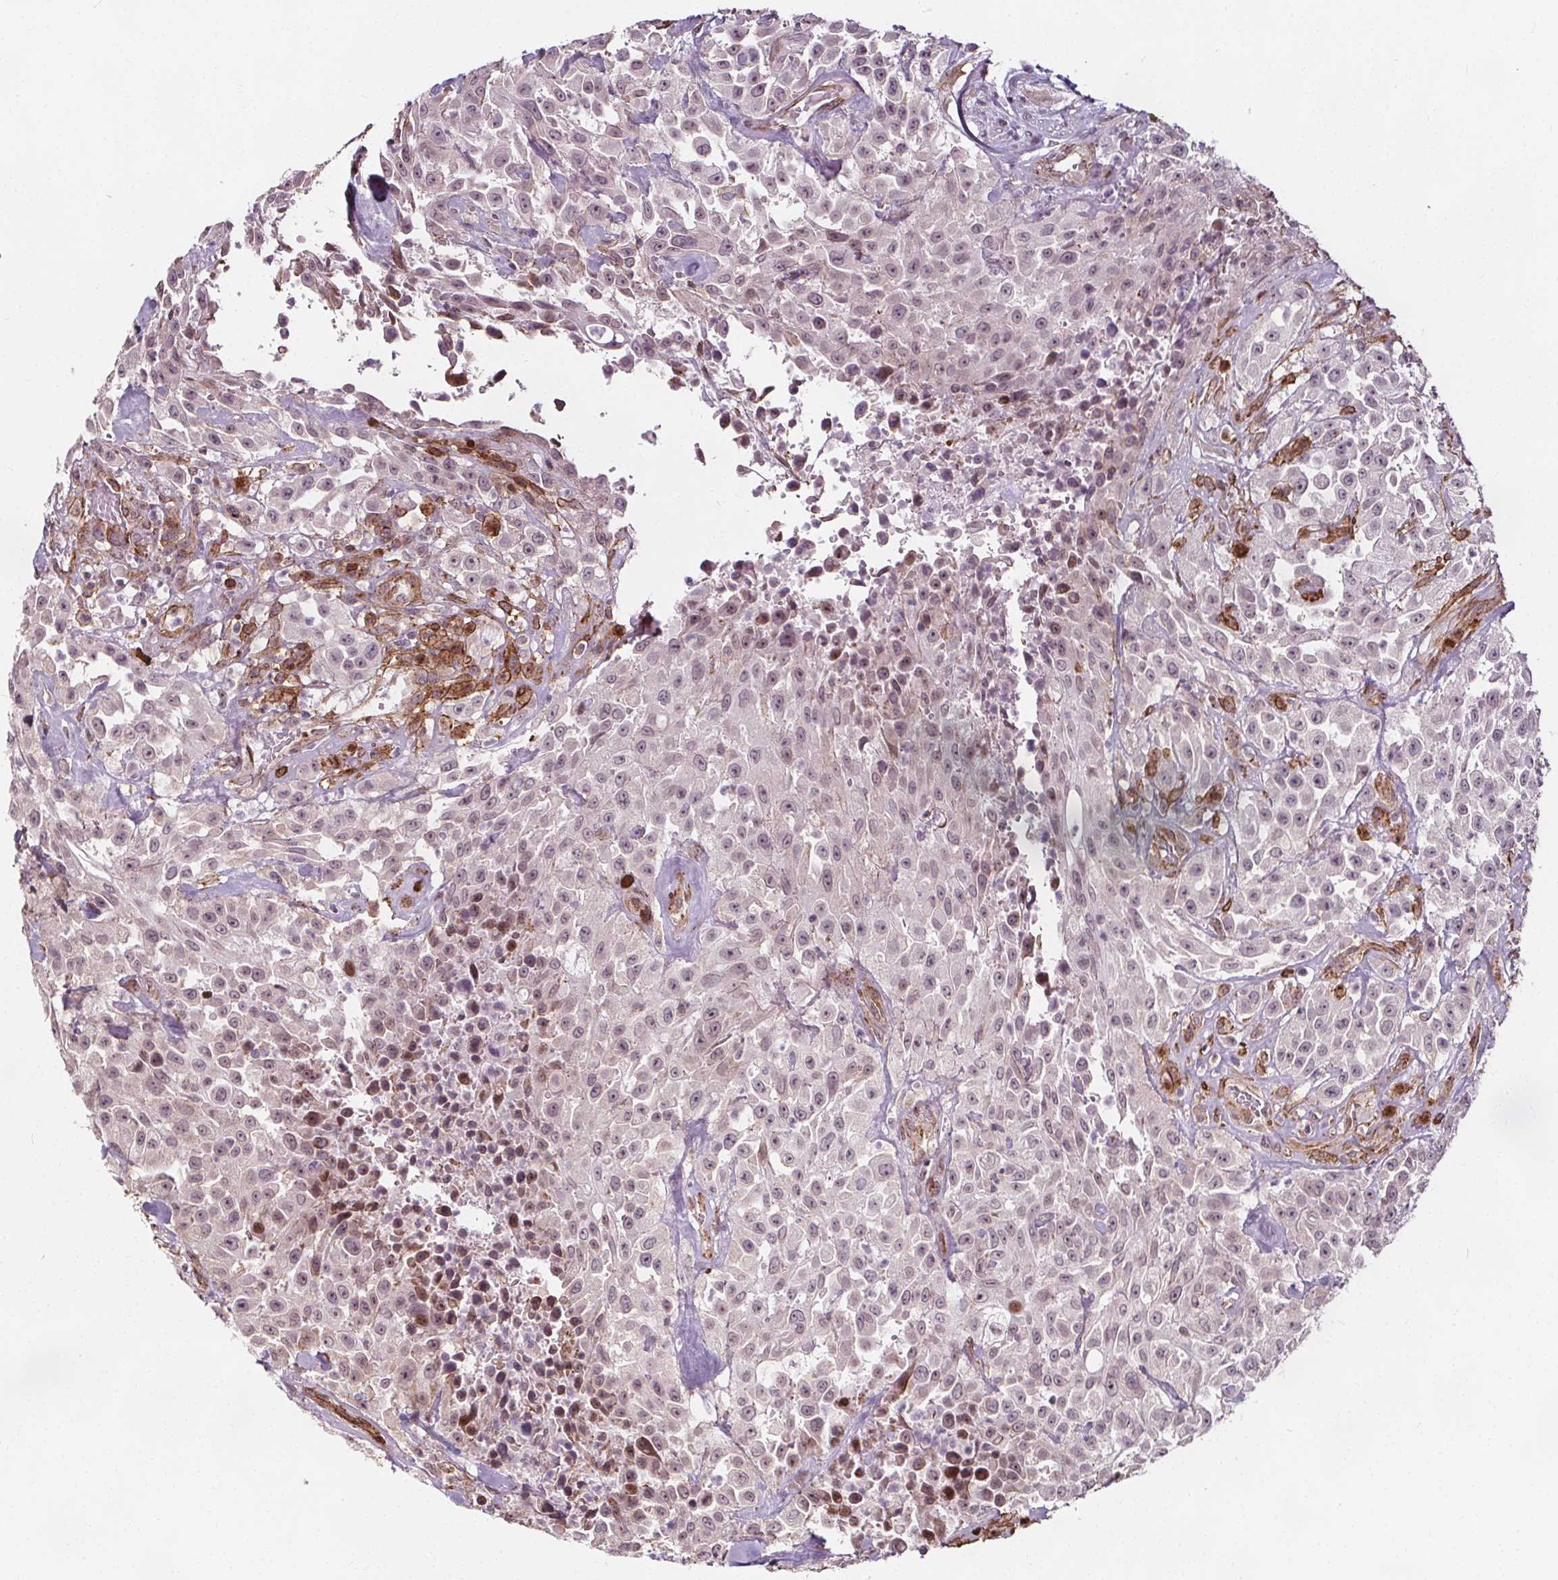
{"staining": {"intensity": "weak", "quantity": "<25%", "location": "nuclear"}, "tissue": "urothelial cancer", "cell_type": "Tumor cells", "image_type": "cancer", "snomed": [{"axis": "morphology", "description": "Urothelial carcinoma, High grade"}, {"axis": "topography", "description": "Urinary bladder"}], "caption": "Tumor cells show no significant protein staining in urothelial carcinoma (high-grade).", "gene": "HAS1", "patient": {"sex": "male", "age": 79}}